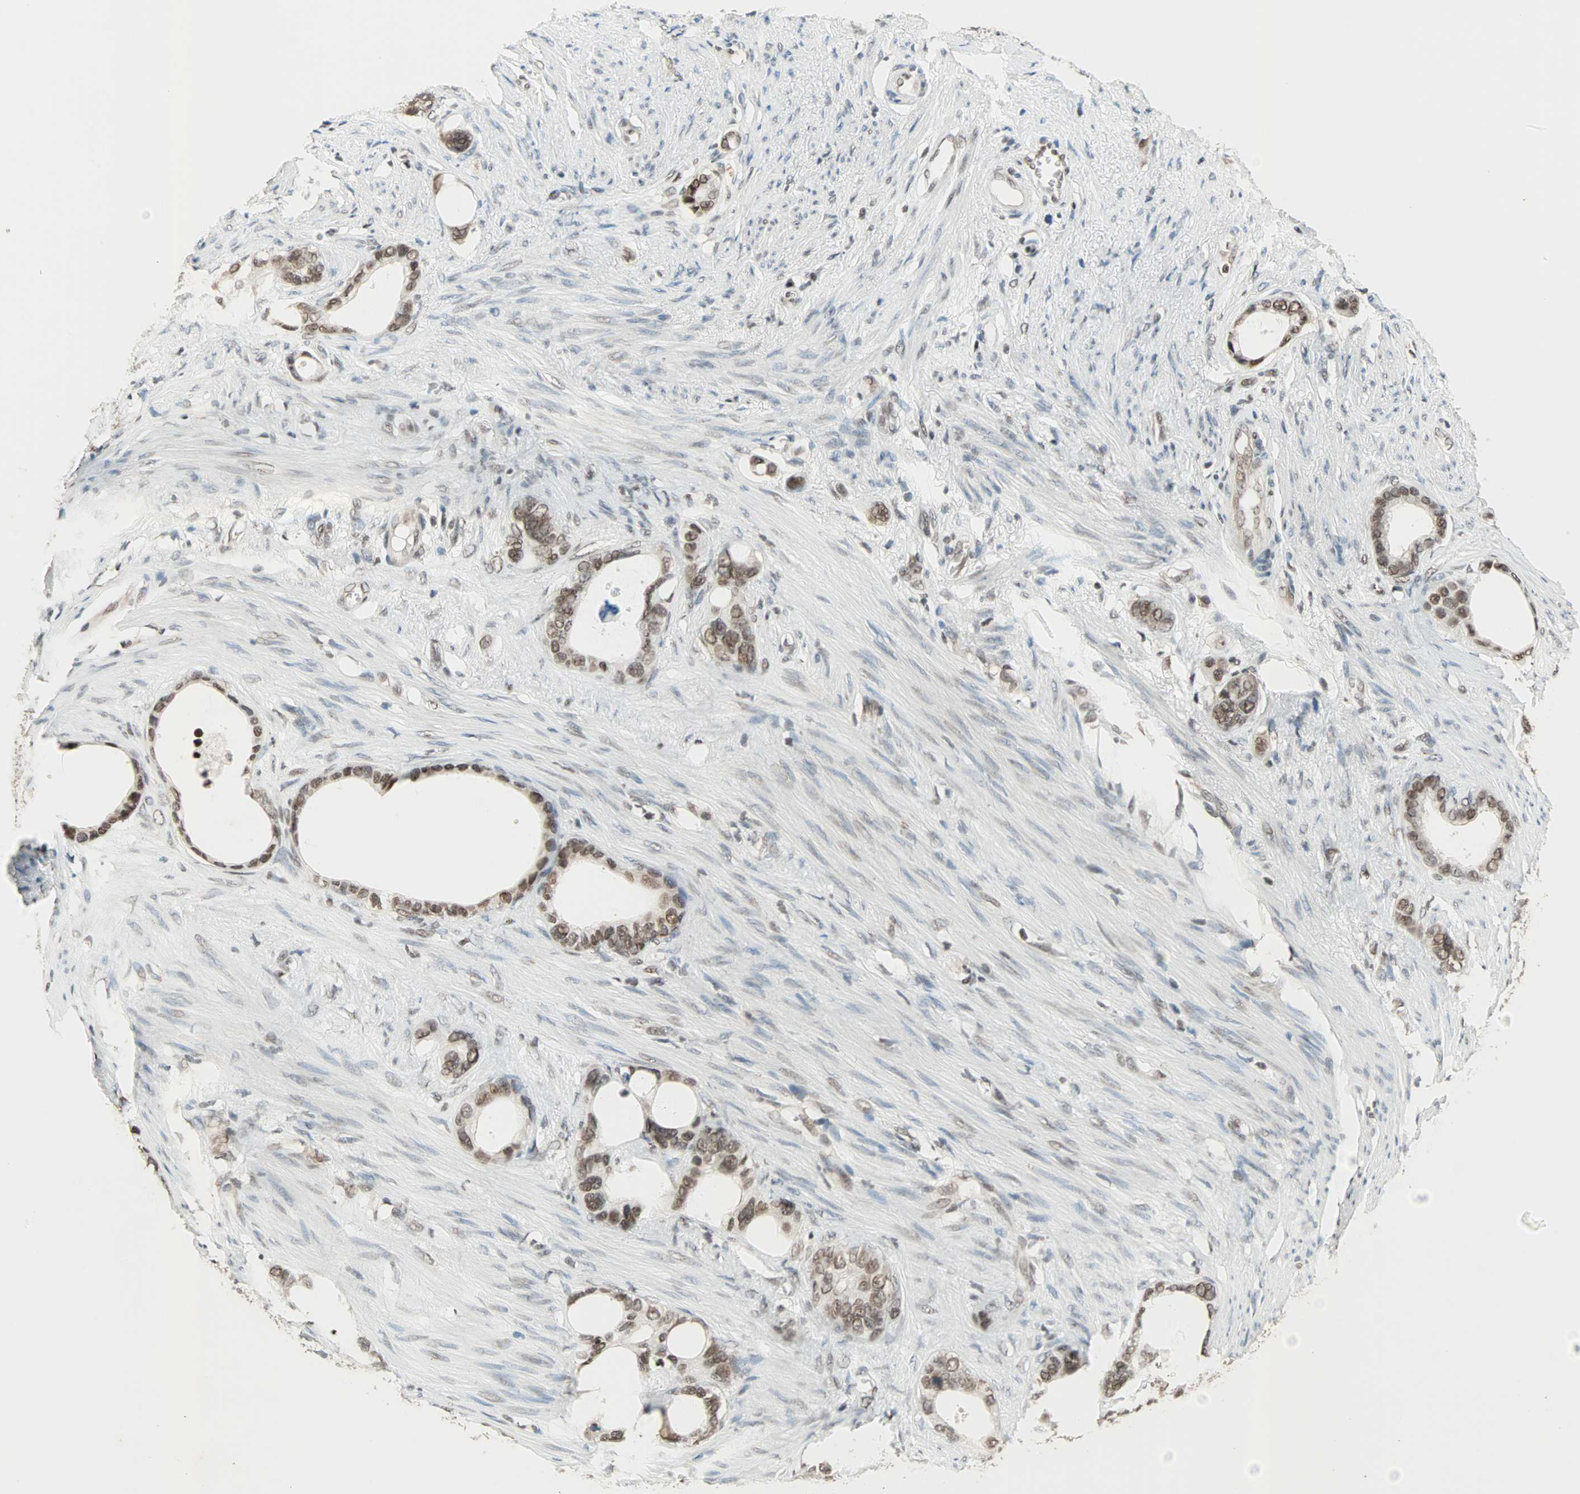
{"staining": {"intensity": "strong", "quantity": ">75%", "location": "nuclear"}, "tissue": "stomach cancer", "cell_type": "Tumor cells", "image_type": "cancer", "snomed": [{"axis": "morphology", "description": "Adenocarcinoma, NOS"}, {"axis": "topography", "description": "Stomach"}], "caption": "Human stomach cancer (adenocarcinoma) stained for a protein (brown) demonstrates strong nuclear positive positivity in approximately >75% of tumor cells.", "gene": "DAZAP1", "patient": {"sex": "female", "age": 75}}